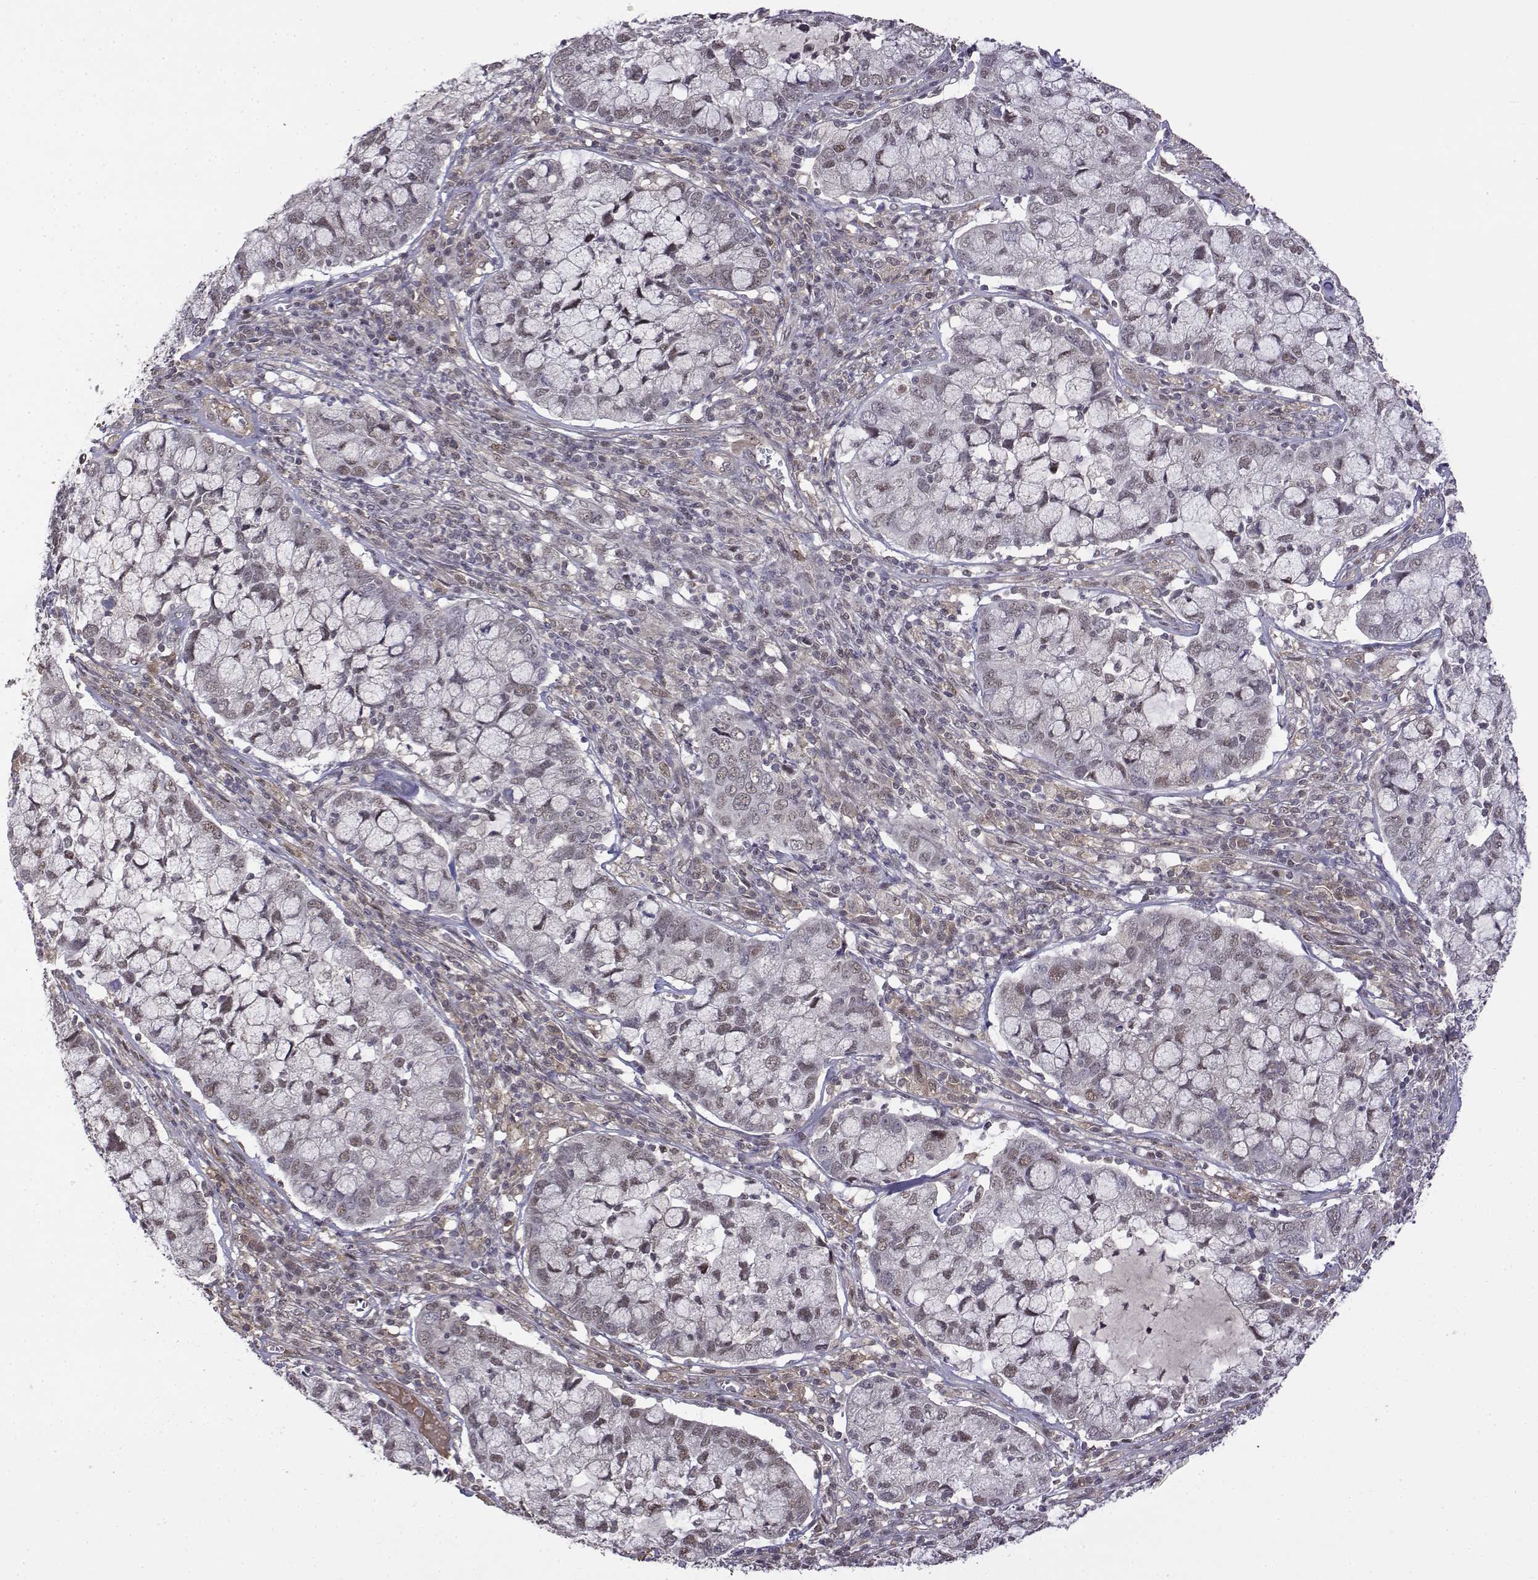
{"staining": {"intensity": "negative", "quantity": "none", "location": "none"}, "tissue": "cervical cancer", "cell_type": "Tumor cells", "image_type": "cancer", "snomed": [{"axis": "morphology", "description": "Adenocarcinoma, NOS"}, {"axis": "topography", "description": "Cervix"}], "caption": "IHC of human cervical cancer (adenocarcinoma) reveals no staining in tumor cells.", "gene": "ITGA7", "patient": {"sex": "female", "age": 40}}